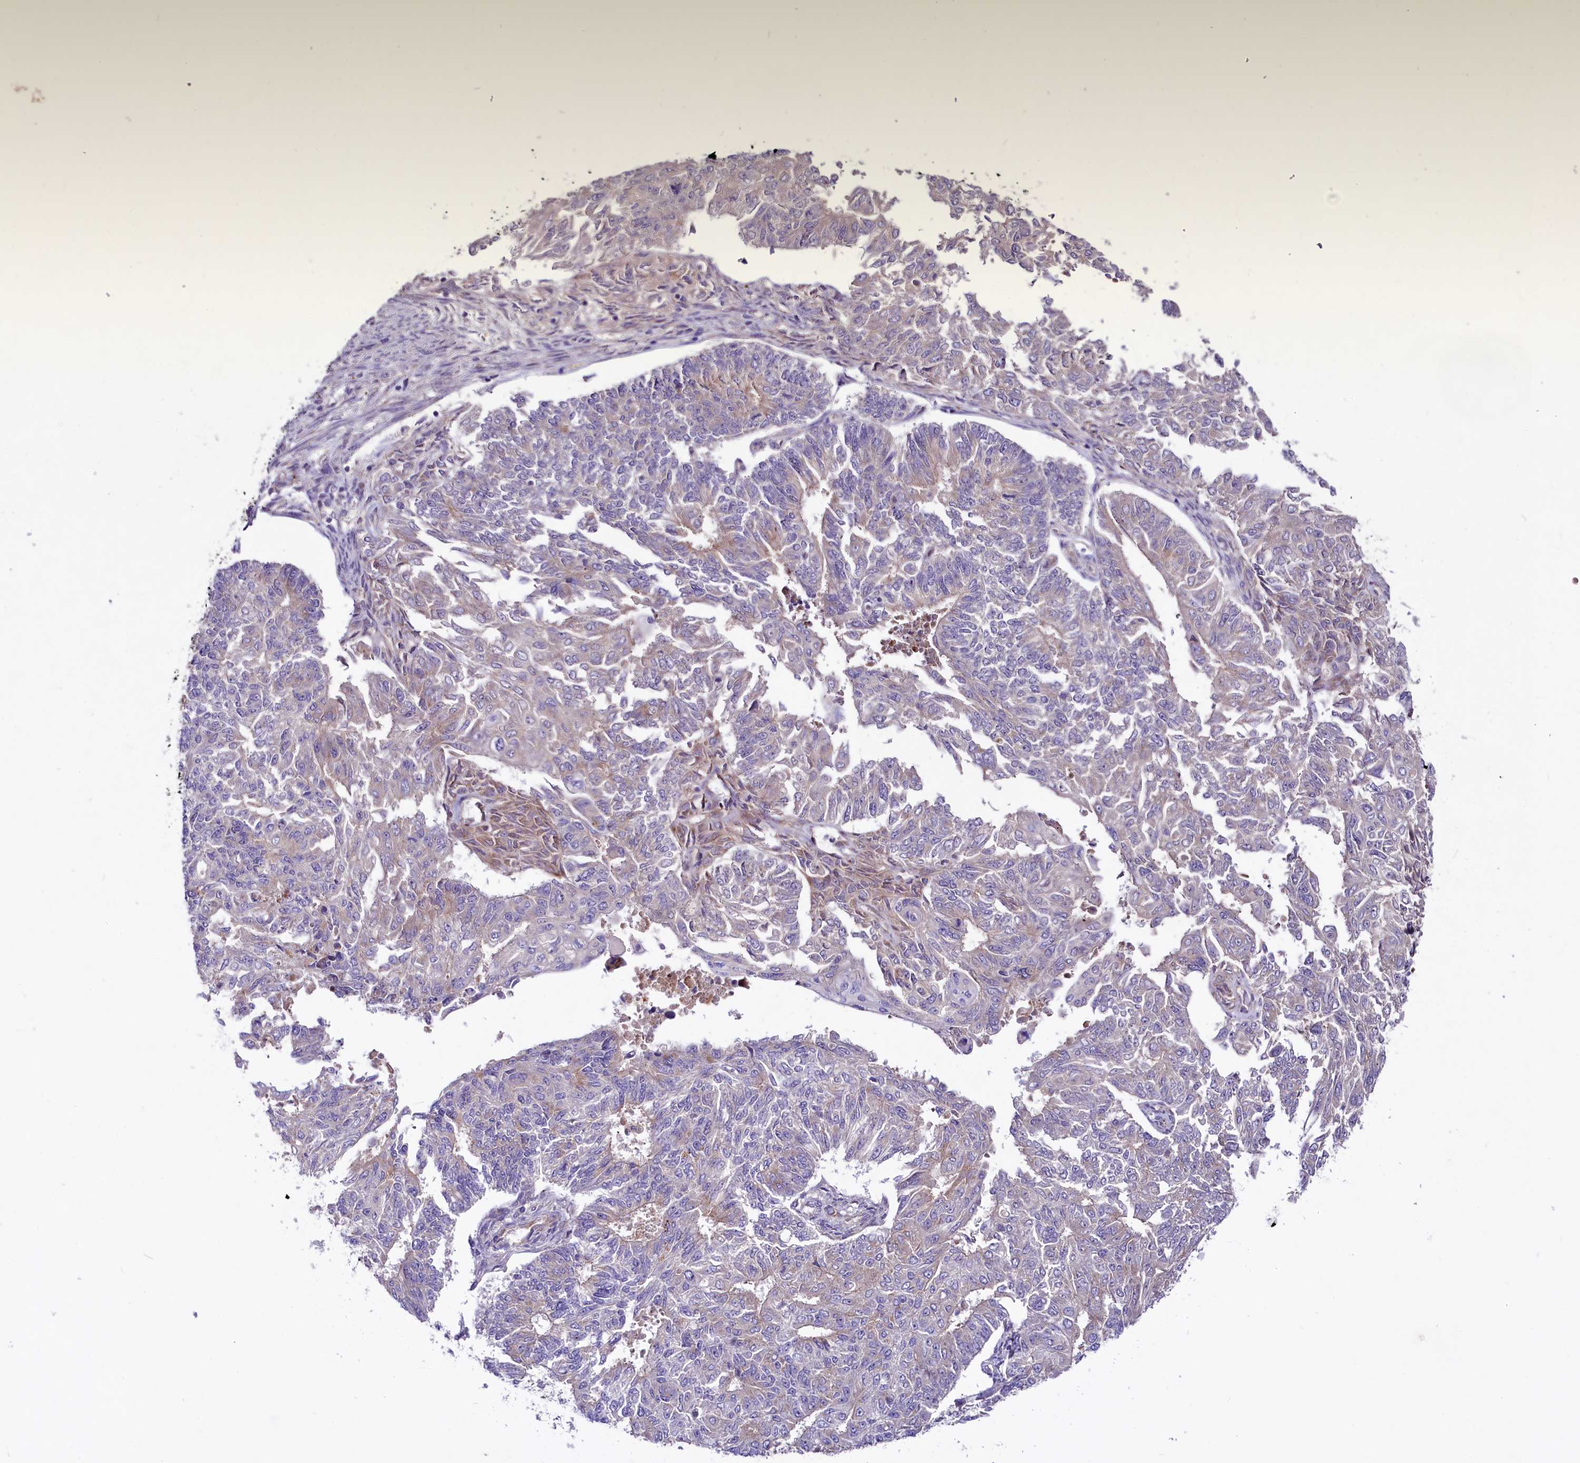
{"staining": {"intensity": "weak", "quantity": "<25%", "location": "cytoplasmic/membranous"}, "tissue": "endometrial cancer", "cell_type": "Tumor cells", "image_type": "cancer", "snomed": [{"axis": "morphology", "description": "Adenocarcinoma, NOS"}, {"axis": "topography", "description": "Endometrium"}], "caption": "DAB immunohistochemical staining of endometrial cancer demonstrates no significant positivity in tumor cells.", "gene": "PEMT", "patient": {"sex": "female", "age": 32}}